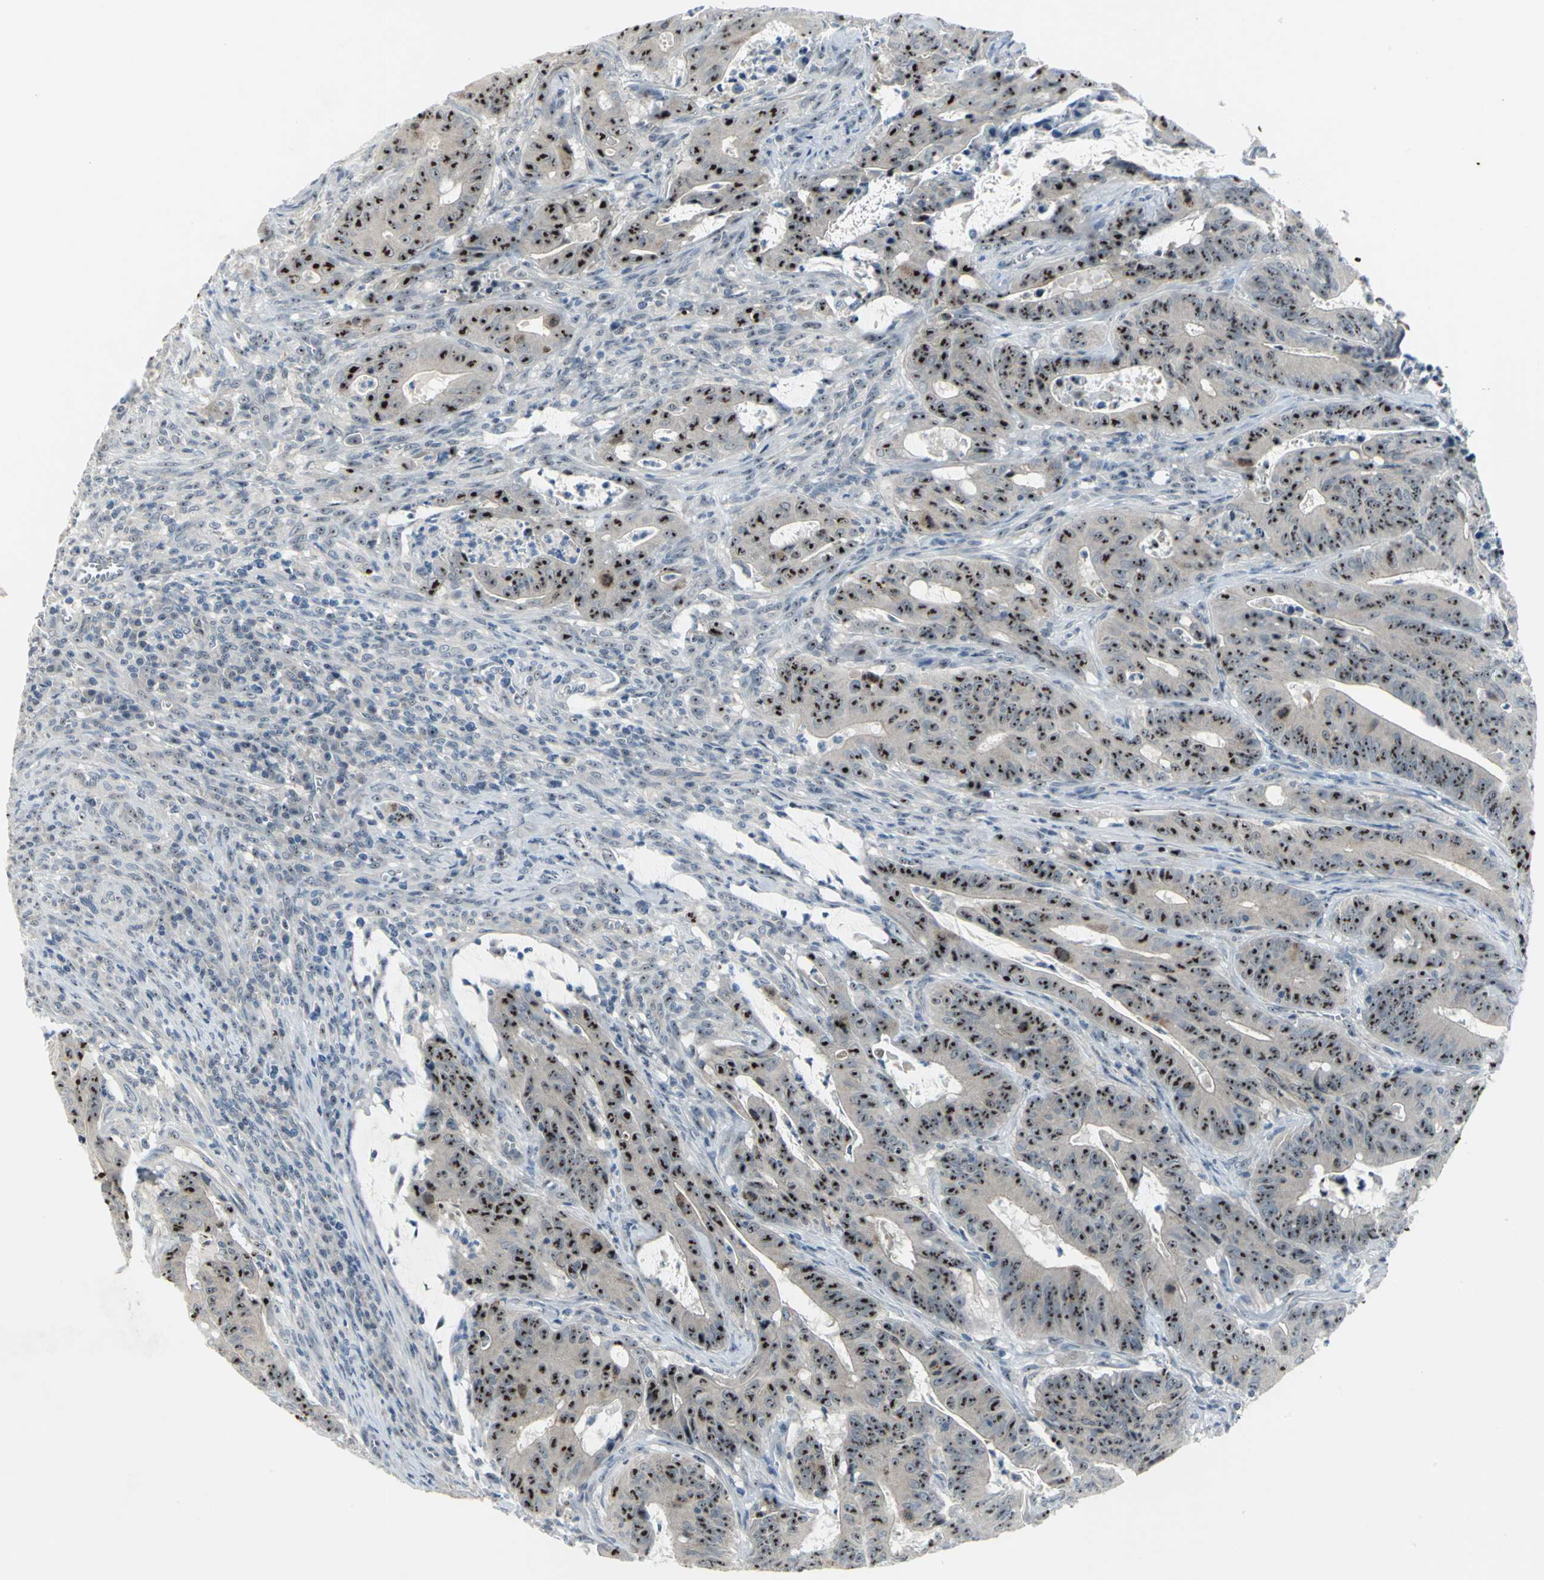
{"staining": {"intensity": "strong", "quantity": ">75%", "location": "nuclear"}, "tissue": "colorectal cancer", "cell_type": "Tumor cells", "image_type": "cancer", "snomed": [{"axis": "morphology", "description": "Adenocarcinoma, NOS"}, {"axis": "topography", "description": "Colon"}], "caption": "Immunohistochemical staining of colorectal cancer reveals high levels of strong nuclear expression in approximately >75% of tumor cells.", "gene": "MYBBP1A", "patient": {"sex": "male", "age": 45}}